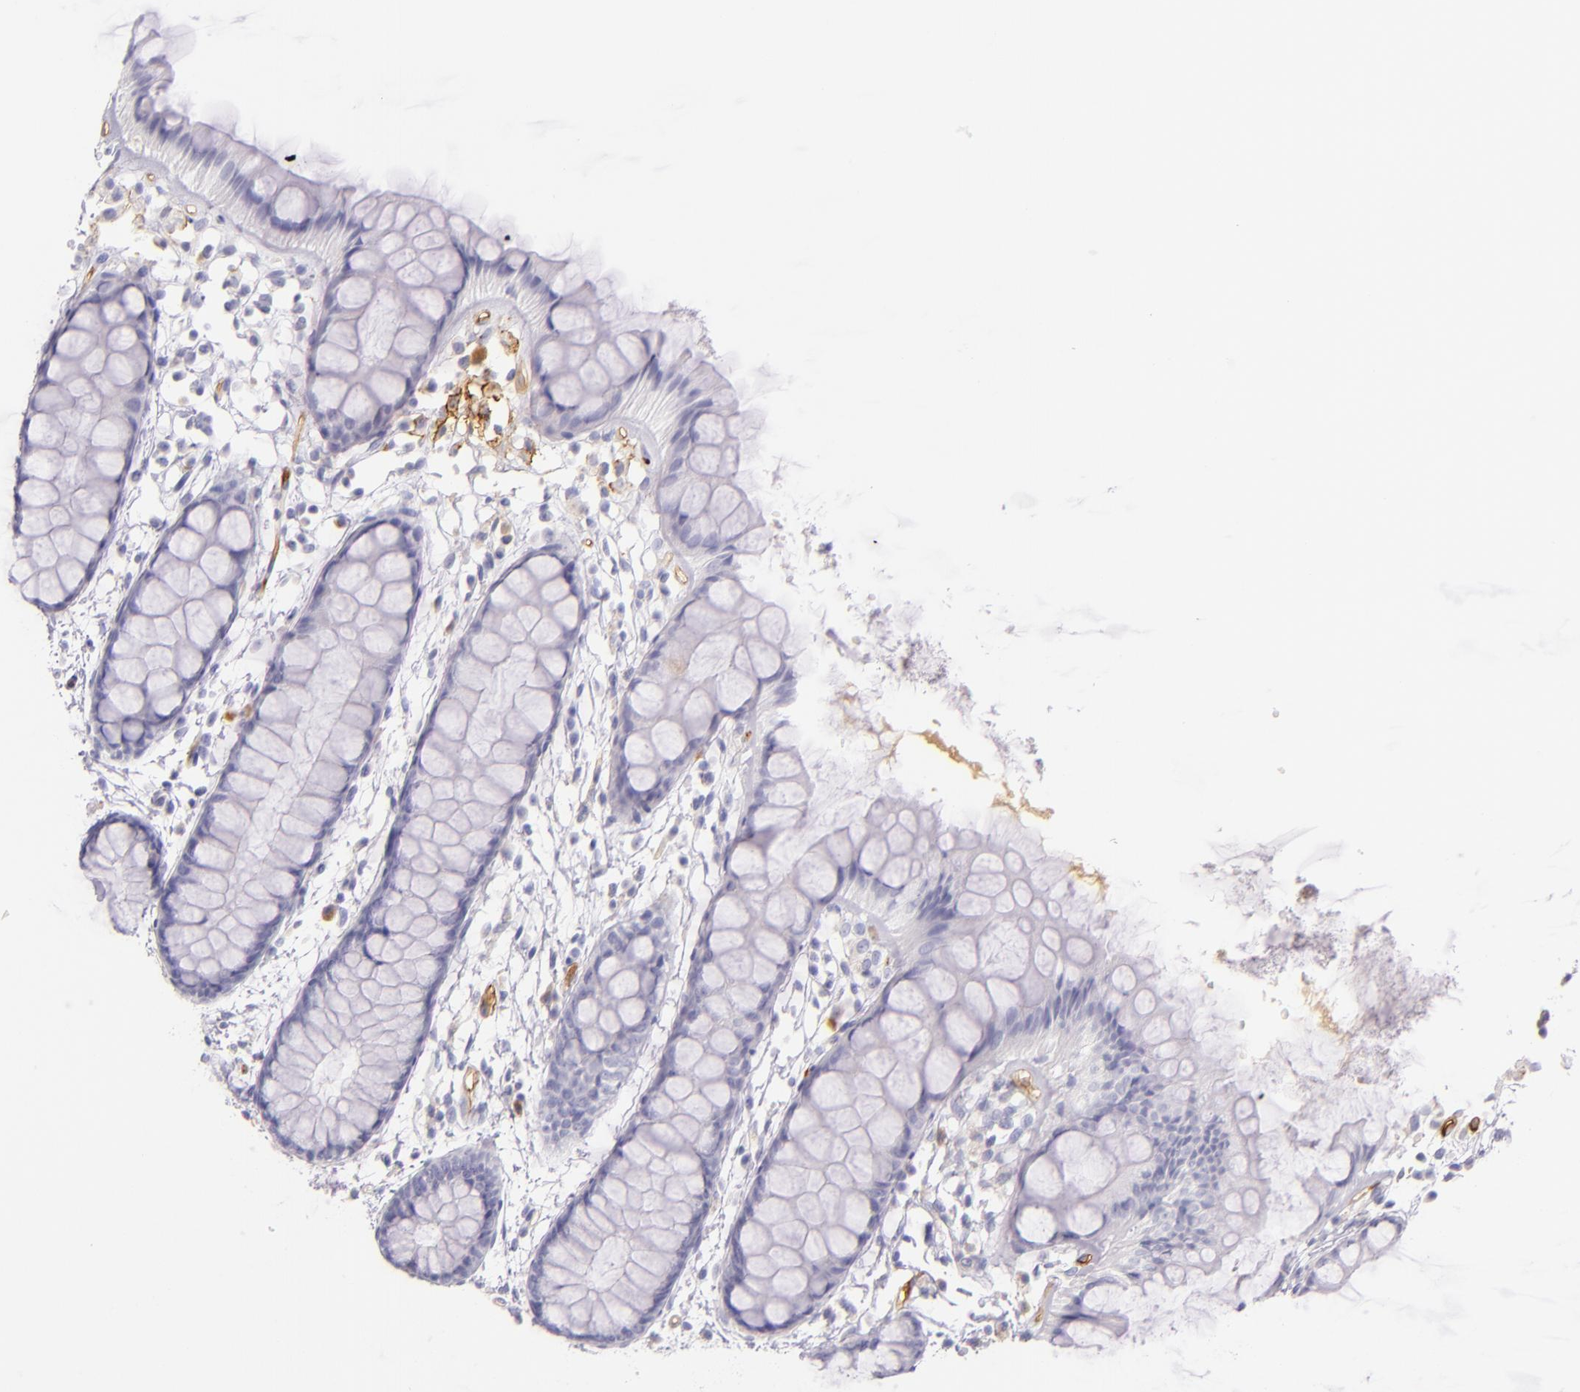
{"staining": {"intensity": "negative", "quantity": "none", "location": "none"}, "tissue": "rectum", "cell_type": "Glandular cells", "image_type": "normal", "snomed": [{"axis": "morphology", "description": "Normal tissue, NOS"}, {"axis": "topography", "description": "Rectum"}], "caption": "A high-resolution photomicrograph shows immunohistochemistry (IHC) staining of normal rectum, which shows no significant staining in glandular cells. (DAB immunohistochemistry with hematoxylin counter stain).", "gene": "ICAM1", "patient": {"sex": "female", "age": 66}}